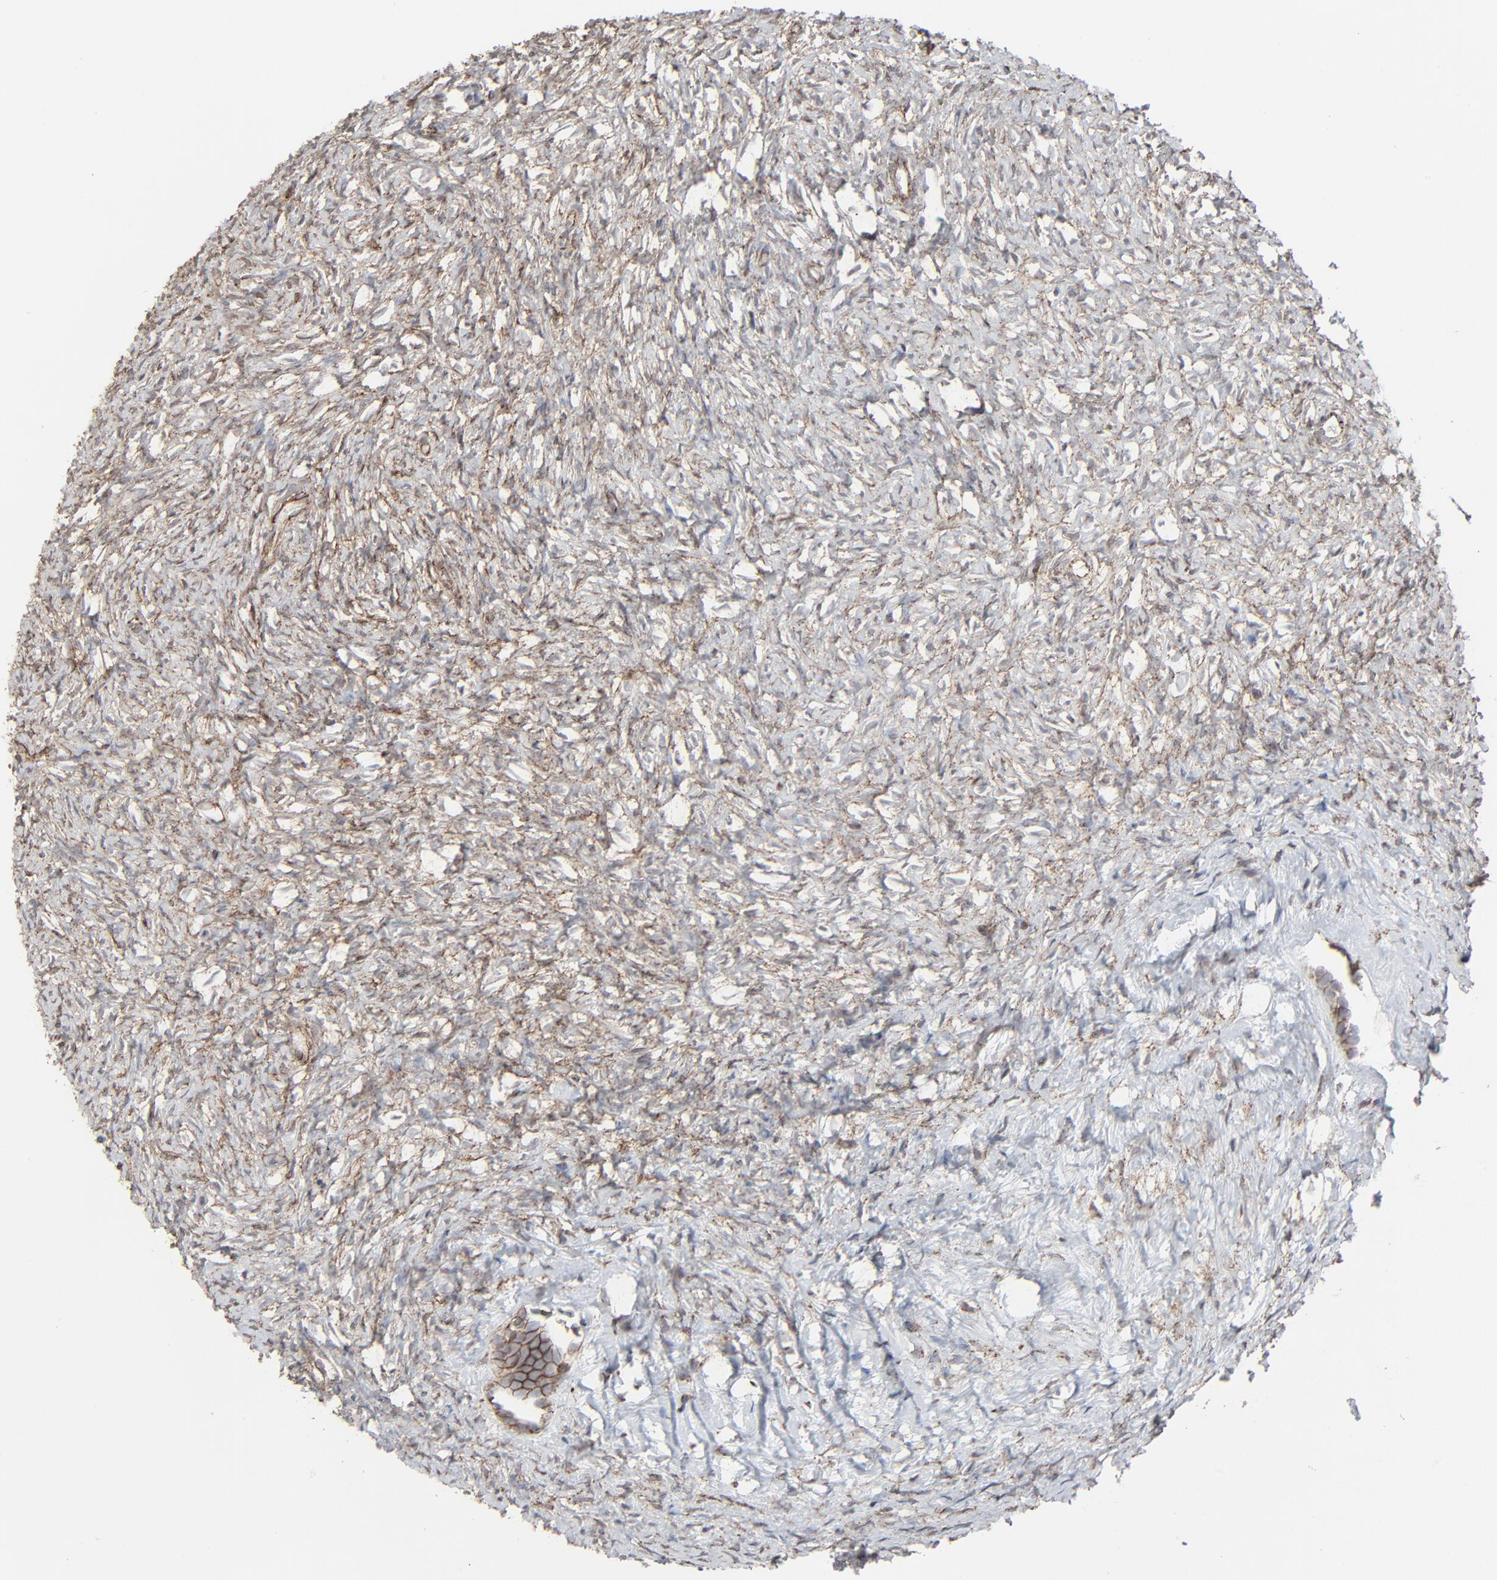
{"staining": {"intensity": "weak", "quantity": ">75%", "location": "cytoplasmic/membranous"}, "tissue": "ovary", "cell_type": "Ovarian stroma cells", "image_type": "normal", "snomed": [{"axis": "morphology", "description": "Normal tissue, NOS"}, {"axis": "topography", "description": "Ovary"}], "caption": "Brown immunohistochemical staining in unremarkable human ovary reveals weak cytoplasmic/membranous positivity in approximately >75% of ovarian stroma cells.", "gene": "CTNND1", "patient": {"sex": "female", "age": 35}}